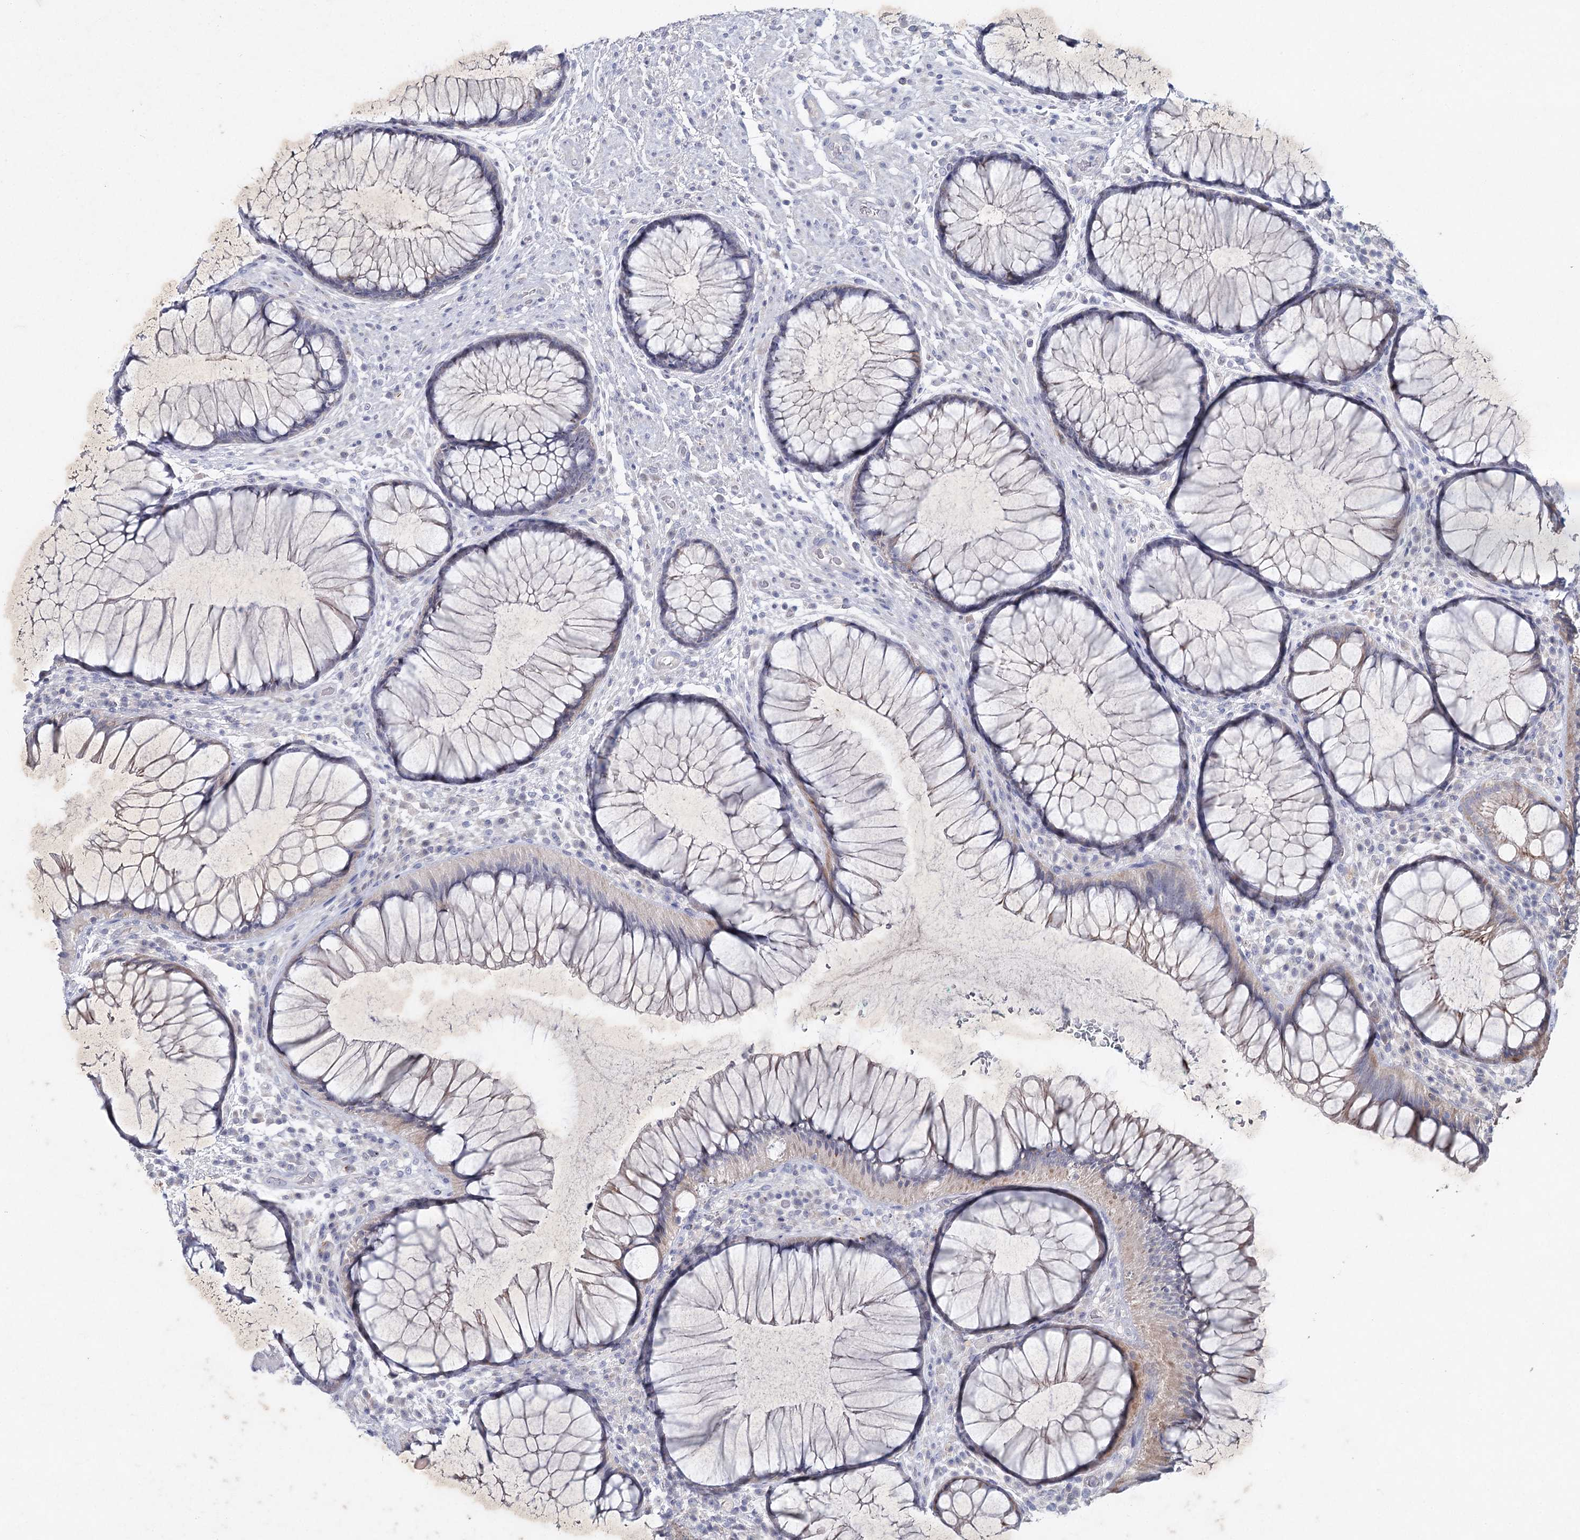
{"staining": {"intensity": "moderate", "quantity": "<25%", "location": "cytoplasmic/membranous"}, "tissue": "rectum", "cell_type": "Glandular cells", "image_type": "normal", "snomed": [{"axis": "morphology", "description": "Normal tissue, NOS"}, {"axis": "topography", "description": "Rectum"}], "caption": "Moderate cytoplasmic/membranous protein staining is seen in about <25% of glandular cells in rectum. The staining was performed using DAB to visualize the protein expression in brown, while the nuclei were stained in blue with hematoxylin (Magnification: 20x).", "gene": "MAP3K13", "patient": {"sex": "male", "age": 51}}